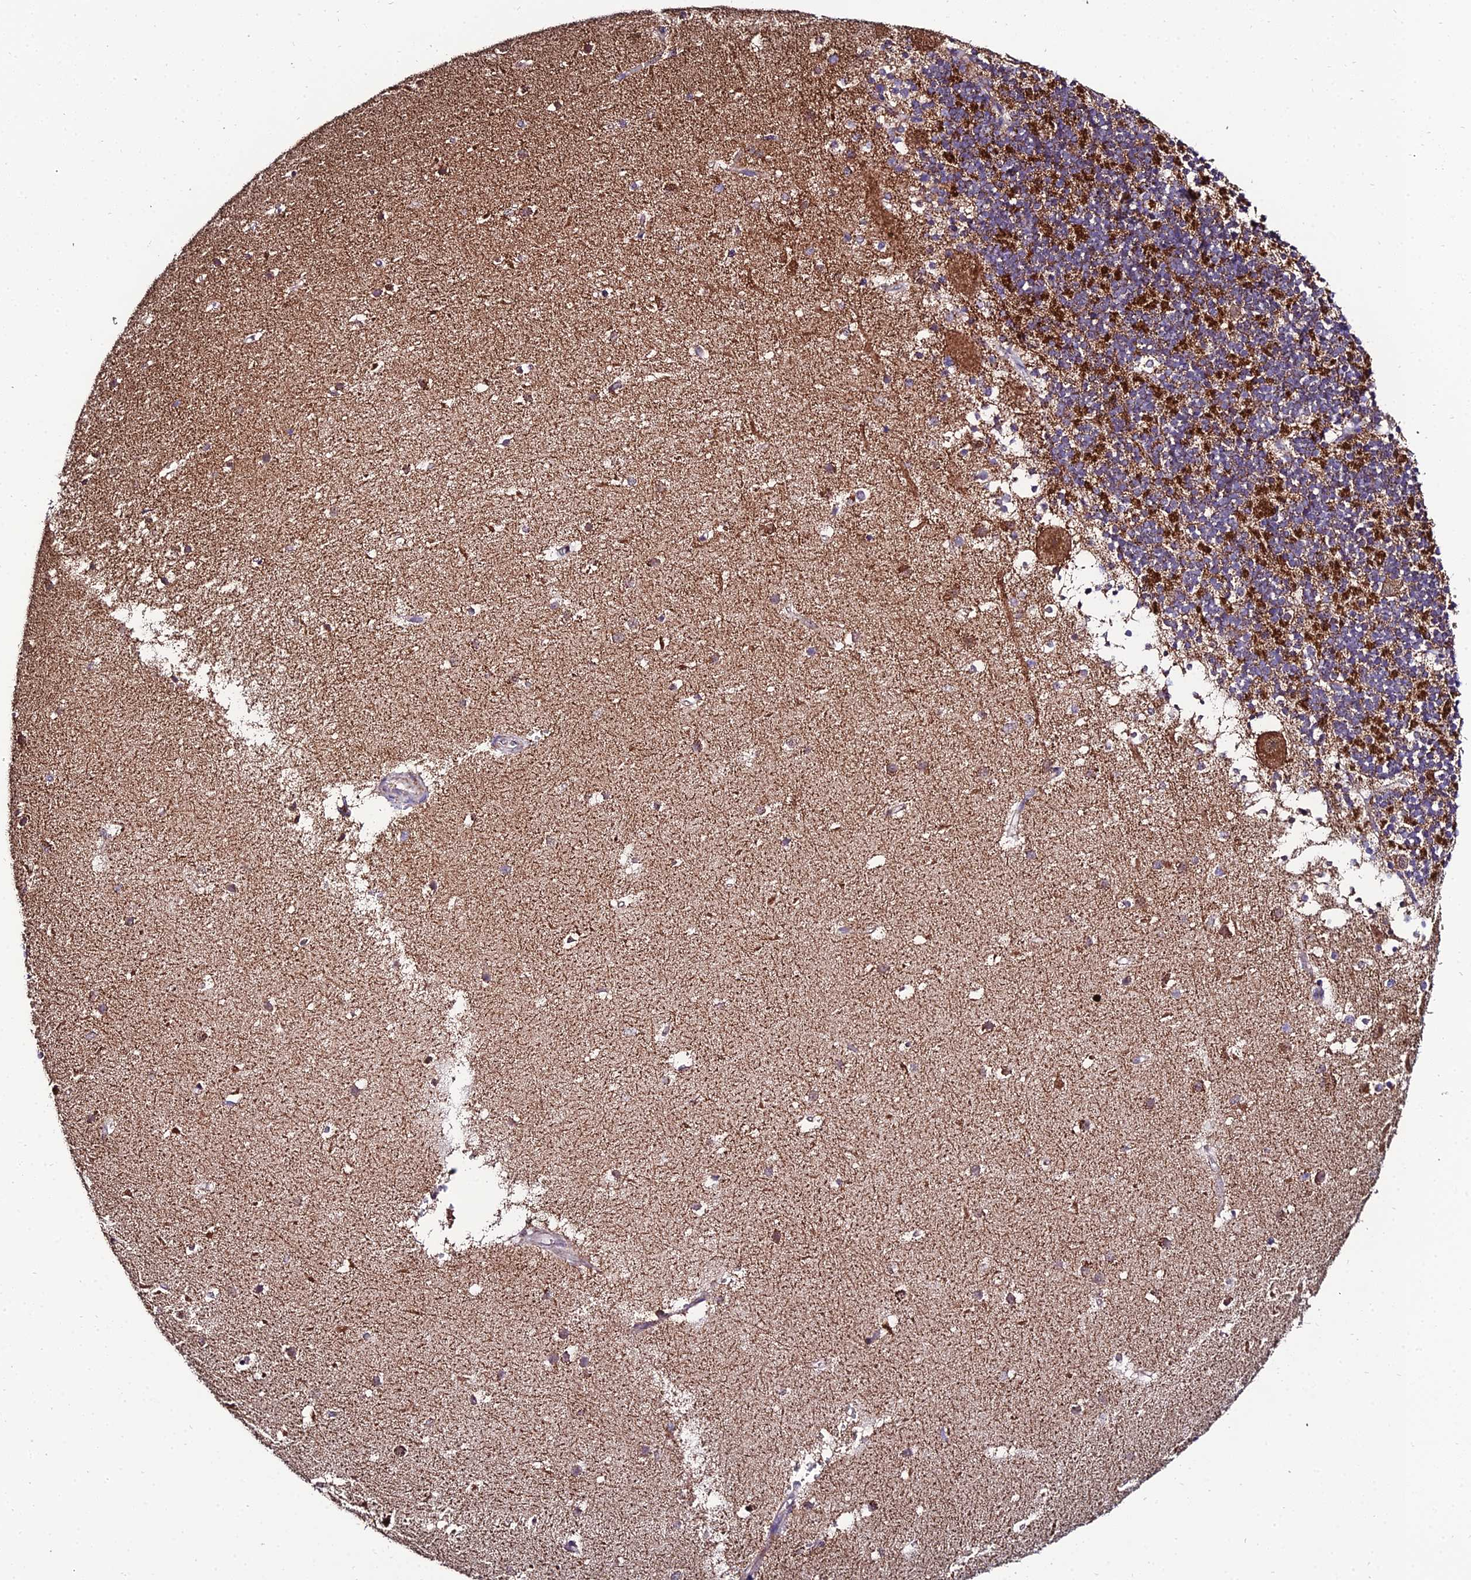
{"staining": {"intensity": "strong", "quantity": "25%-75%", "location": "cytoplasmic/membranous"}, "tissue": "cerebellum", "cell_type": "Cells in granular layer", "image_type": "normal", "snomed": [{"axis": "morphology", "description": "Normal tissue, NOS"}, {"axis": "topography", "description": "Cerebellum"}], "caption": "Immunohistochemical staining of benign human cerebellum displays high levels of strong cytoplasmic/membranous staining in about 25%-75% of cells in granular layer.", "gene": "PSMD2", "patient": {"sex": "male", "age": 54}}